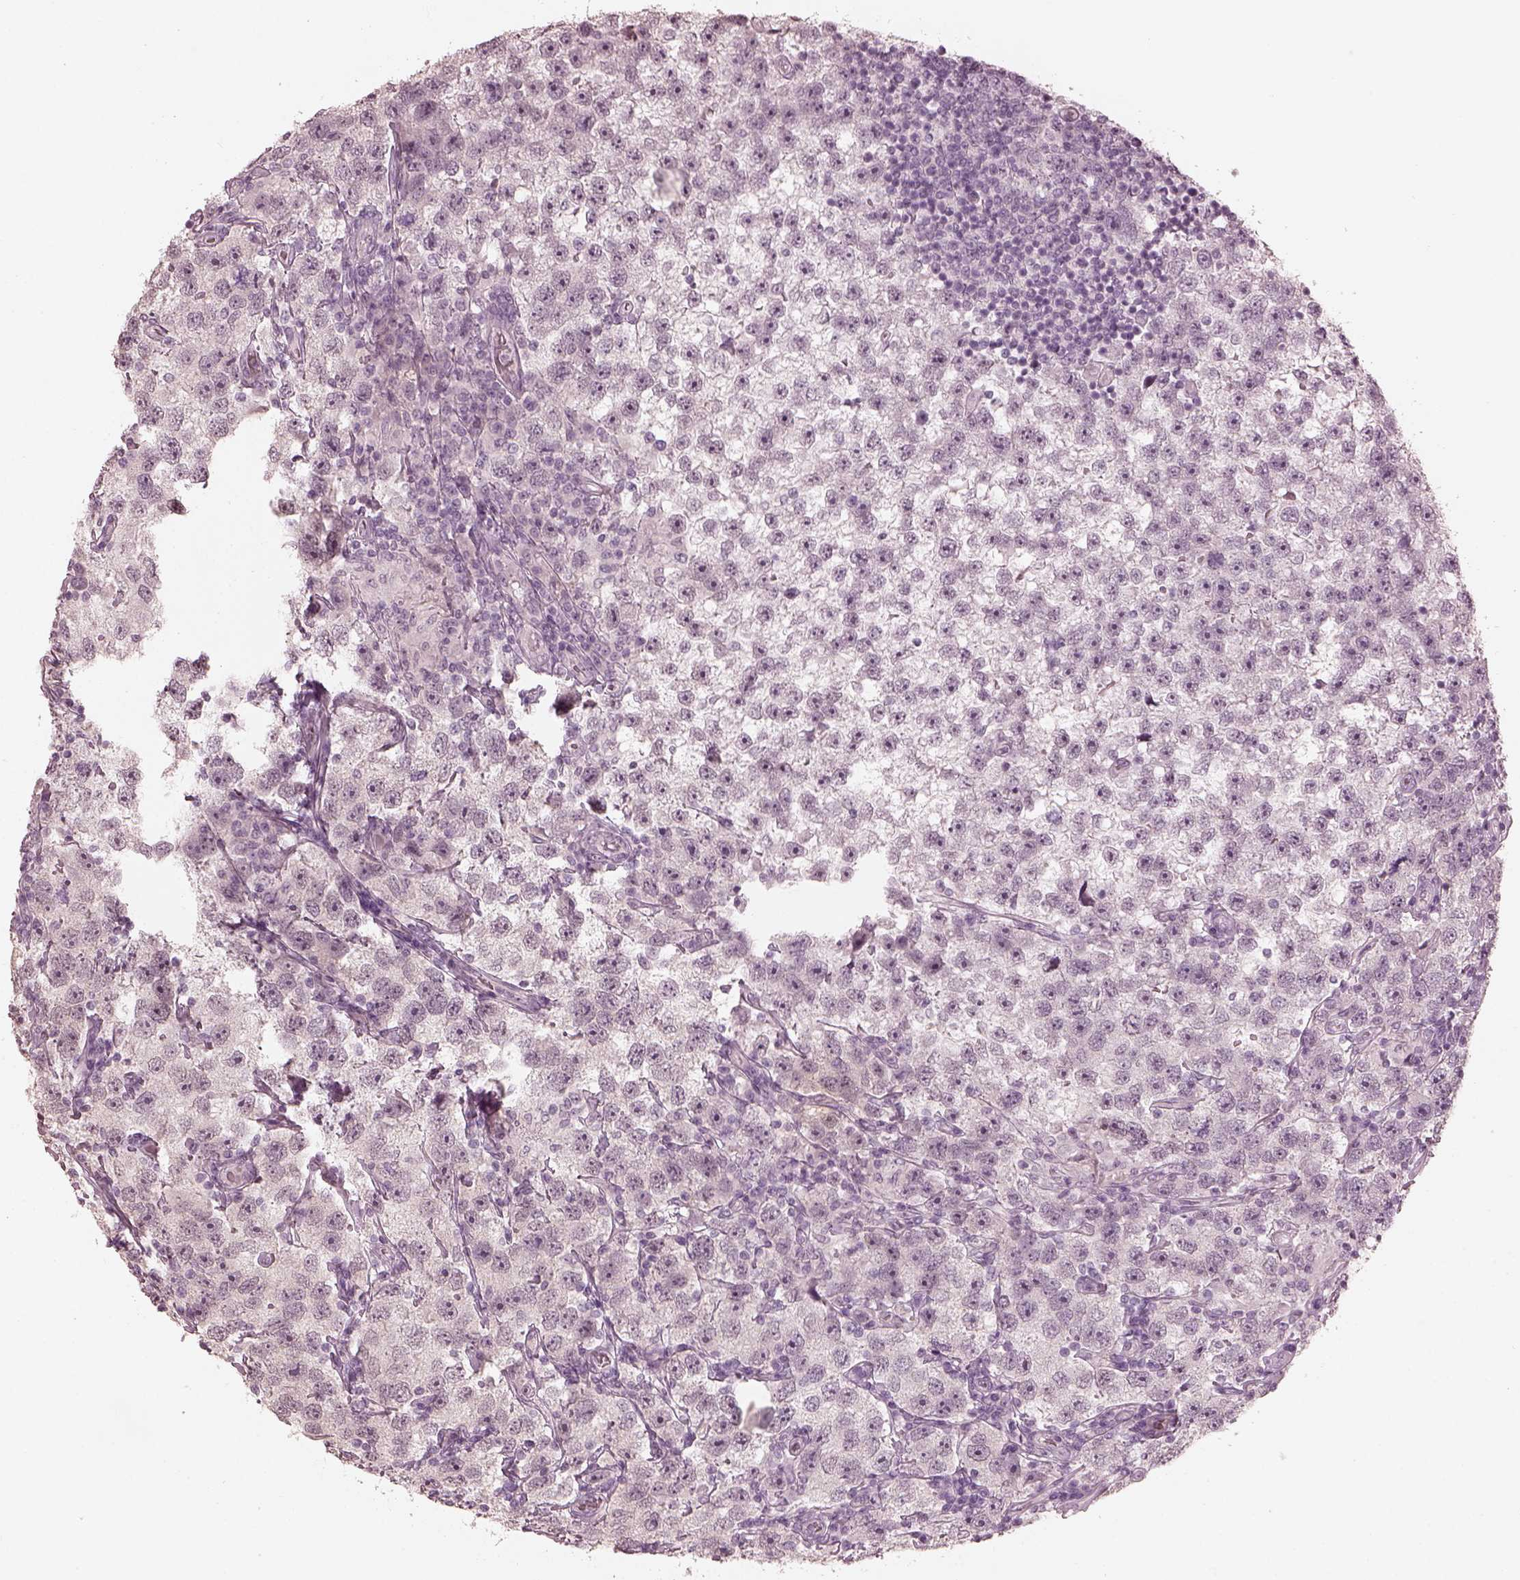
{"staining": {"intensity": "negative", "quantity": "none", "location": "none"}, "tissue": "testis cancer", "cell_type": "Tumor cells", "image_type": "cancer", "snomed": [{"axis": "morphology", "description": "Seminoma, NOS"}, {"axis": "topography", "description": "Testis"}], "caption": "This is an IHC micrograph of human testis cancer. There is no positivity in tumor cells.", "gene": "OPTC", "patient": {"sex": "male", "age": 26}}